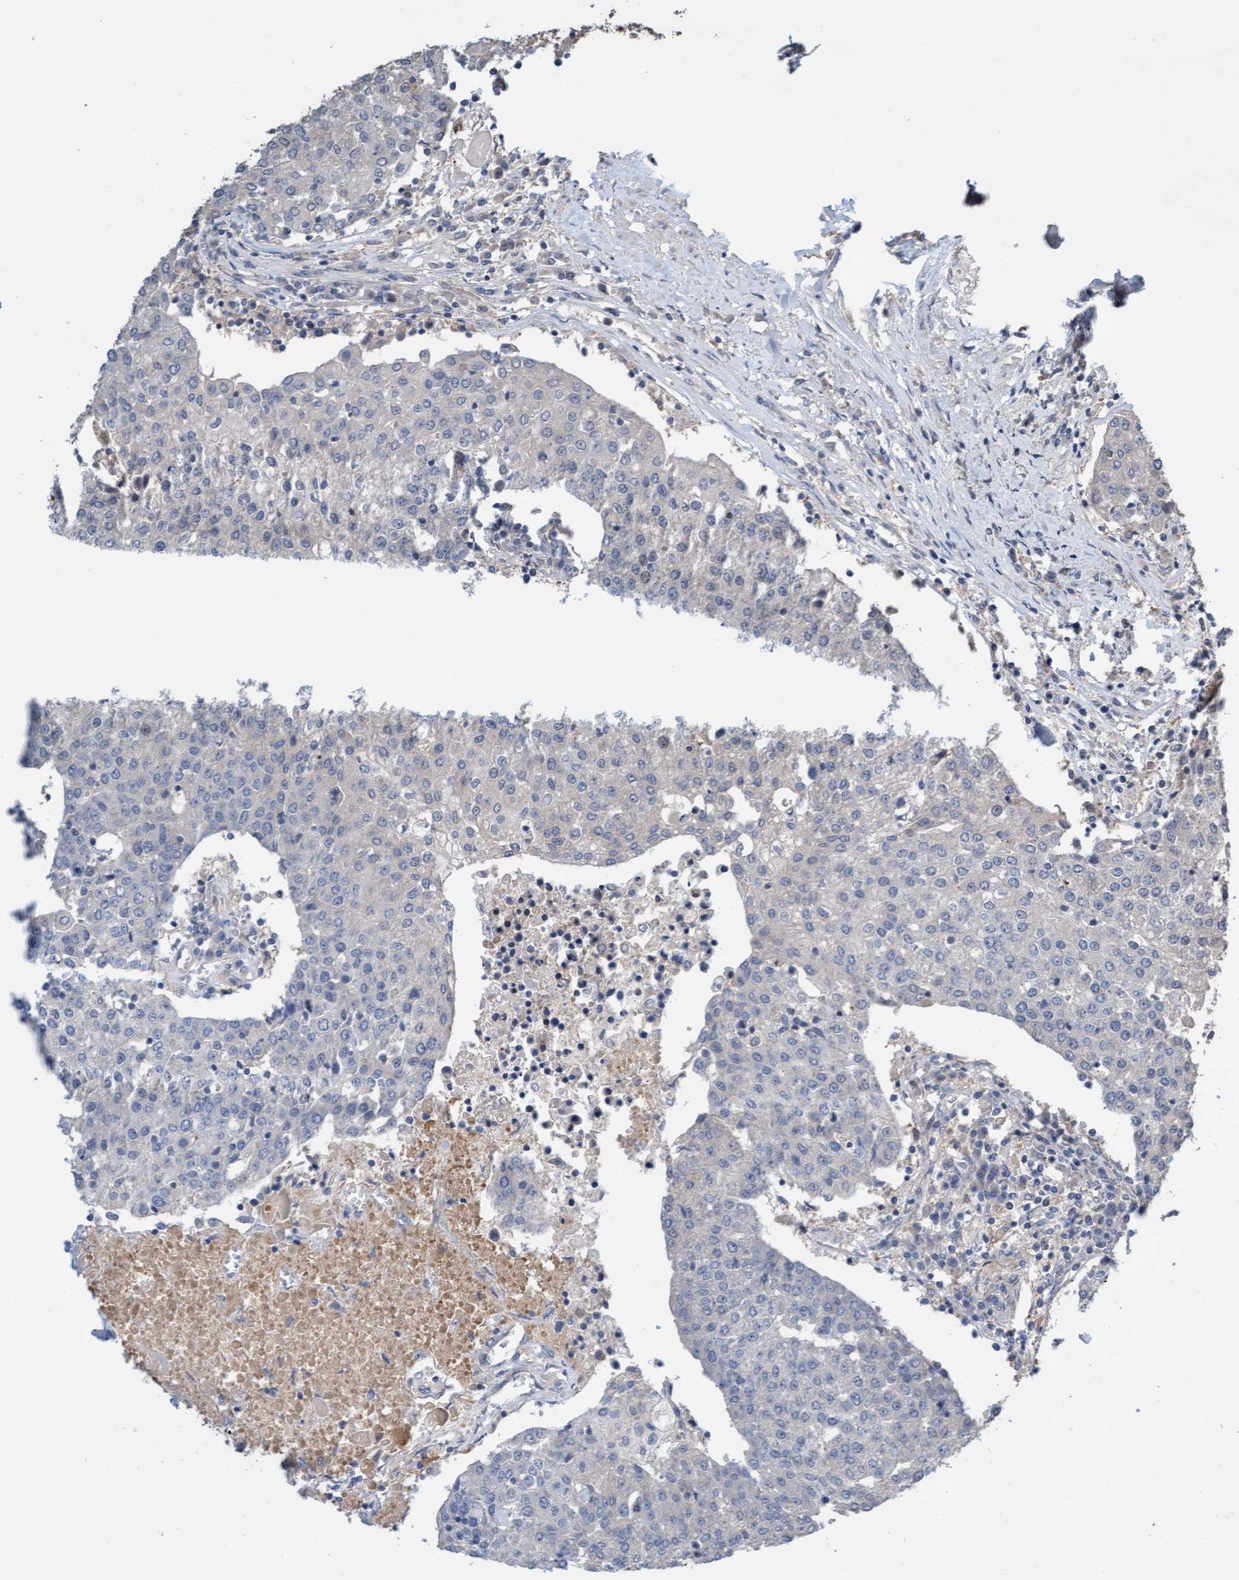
{"staining": {"intensity": "negative", "quantity": "none", "location": "none"}, "tissue": "urothelial cancer", "cell_type": "Tumor cells", "image_type": "cancer", "snomed": [{"axis": "morphology", "description": "Urothelial carcinoma, High grade"}, {"axis": "topography", "description": "Urinary bladder"}], "caption": "DAB immunohistochemical staining of urothelial carcinoma (high-grade) exhibits no significant positivity in tumor cells.", "gene": "ITFG1", "patient": {"sex": "female", "age": 85}}